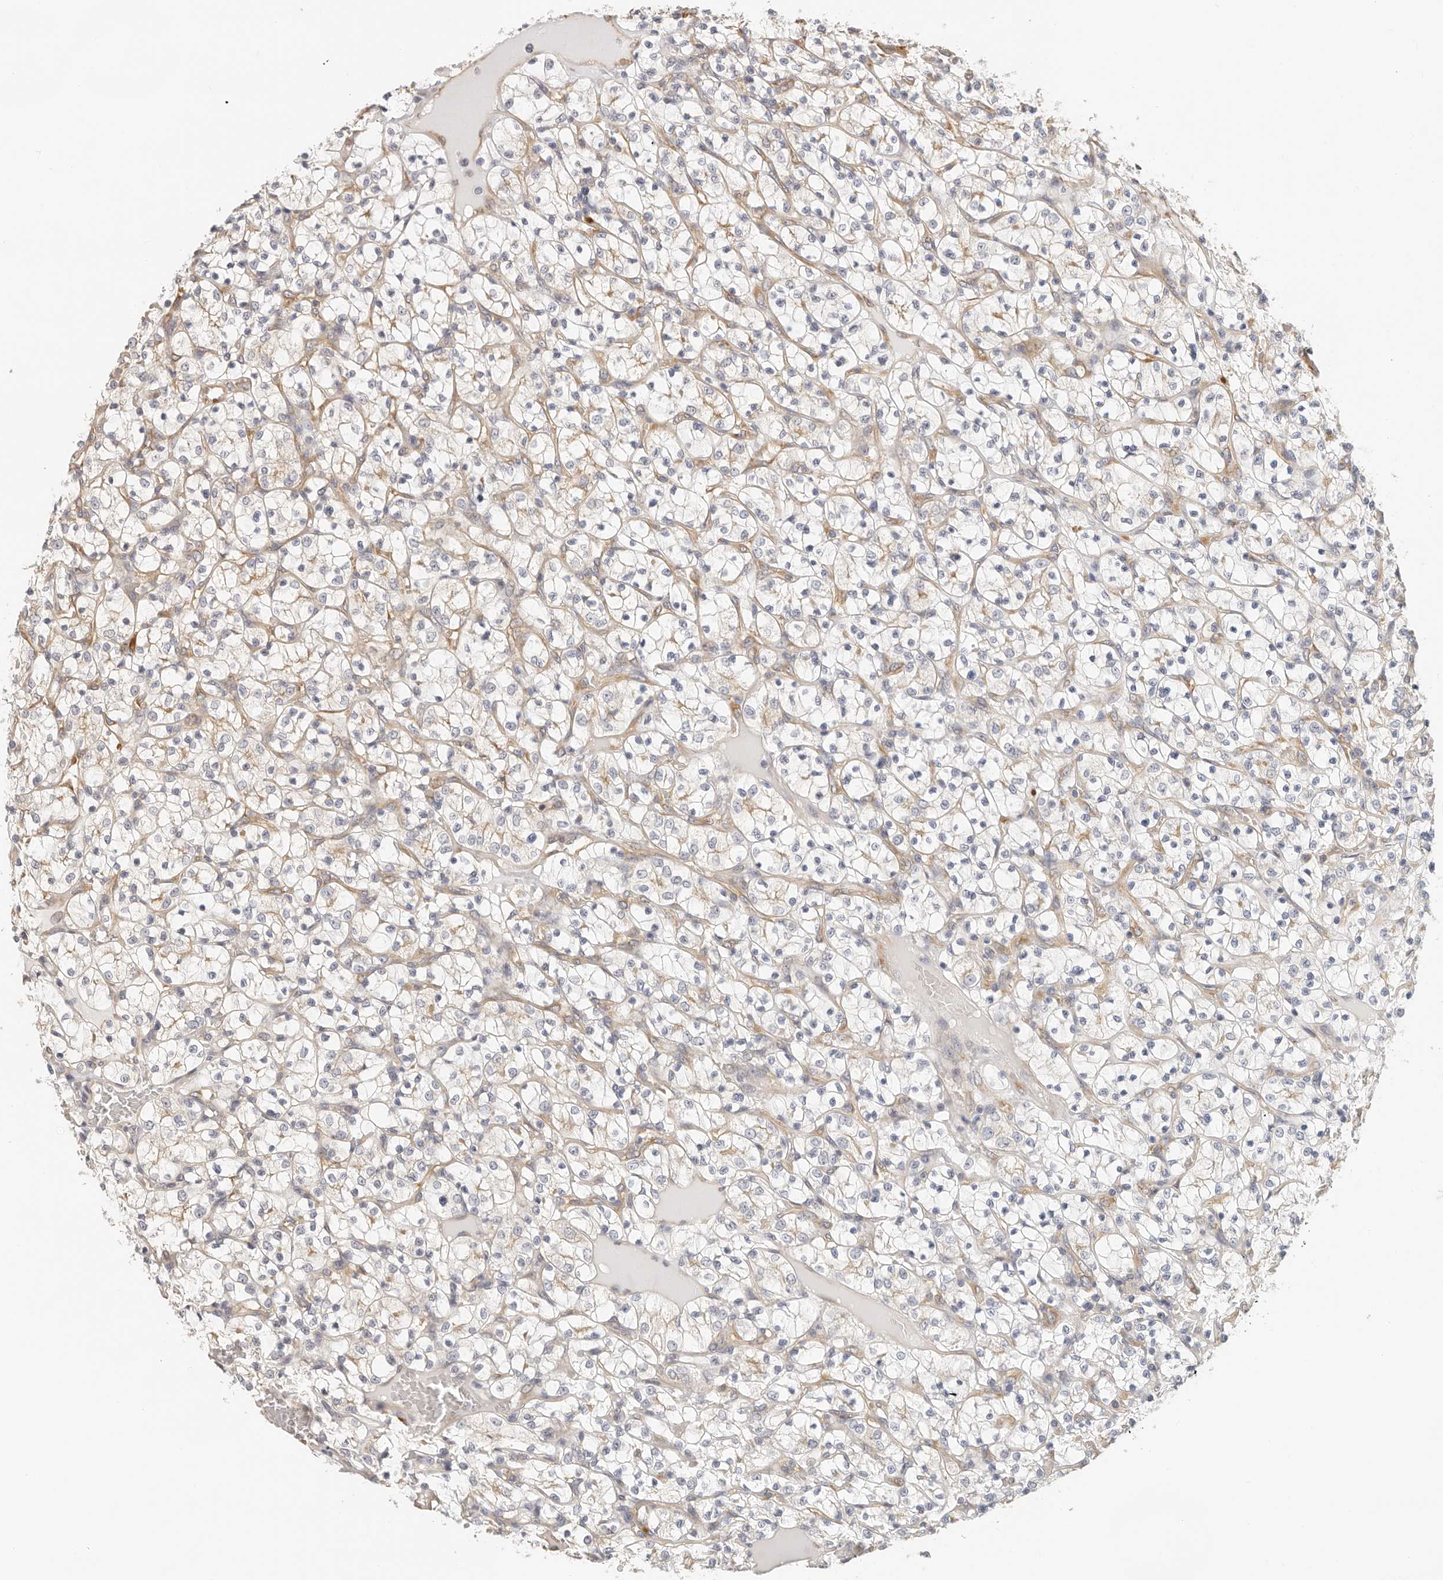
{"staining": {"intensity": "negative", "quantity": "none", "location": "none"}, "tissue": "renal cancer", "cell_type": "Tumor cells", "image_type": "cancer", "snomed": [{"axis": "morphology", "description": "Adenocarcinoma, NOS"}, {"axis": "topography", "description": "Kidney"}], "caption": "Renal cancer (adenocarcinoma) stained for a protein using immunohistochemistry (IHC) reveals no expression tumor cells.", "gene": "AFDN", "patient": {"sex": "female", "age": 69}}